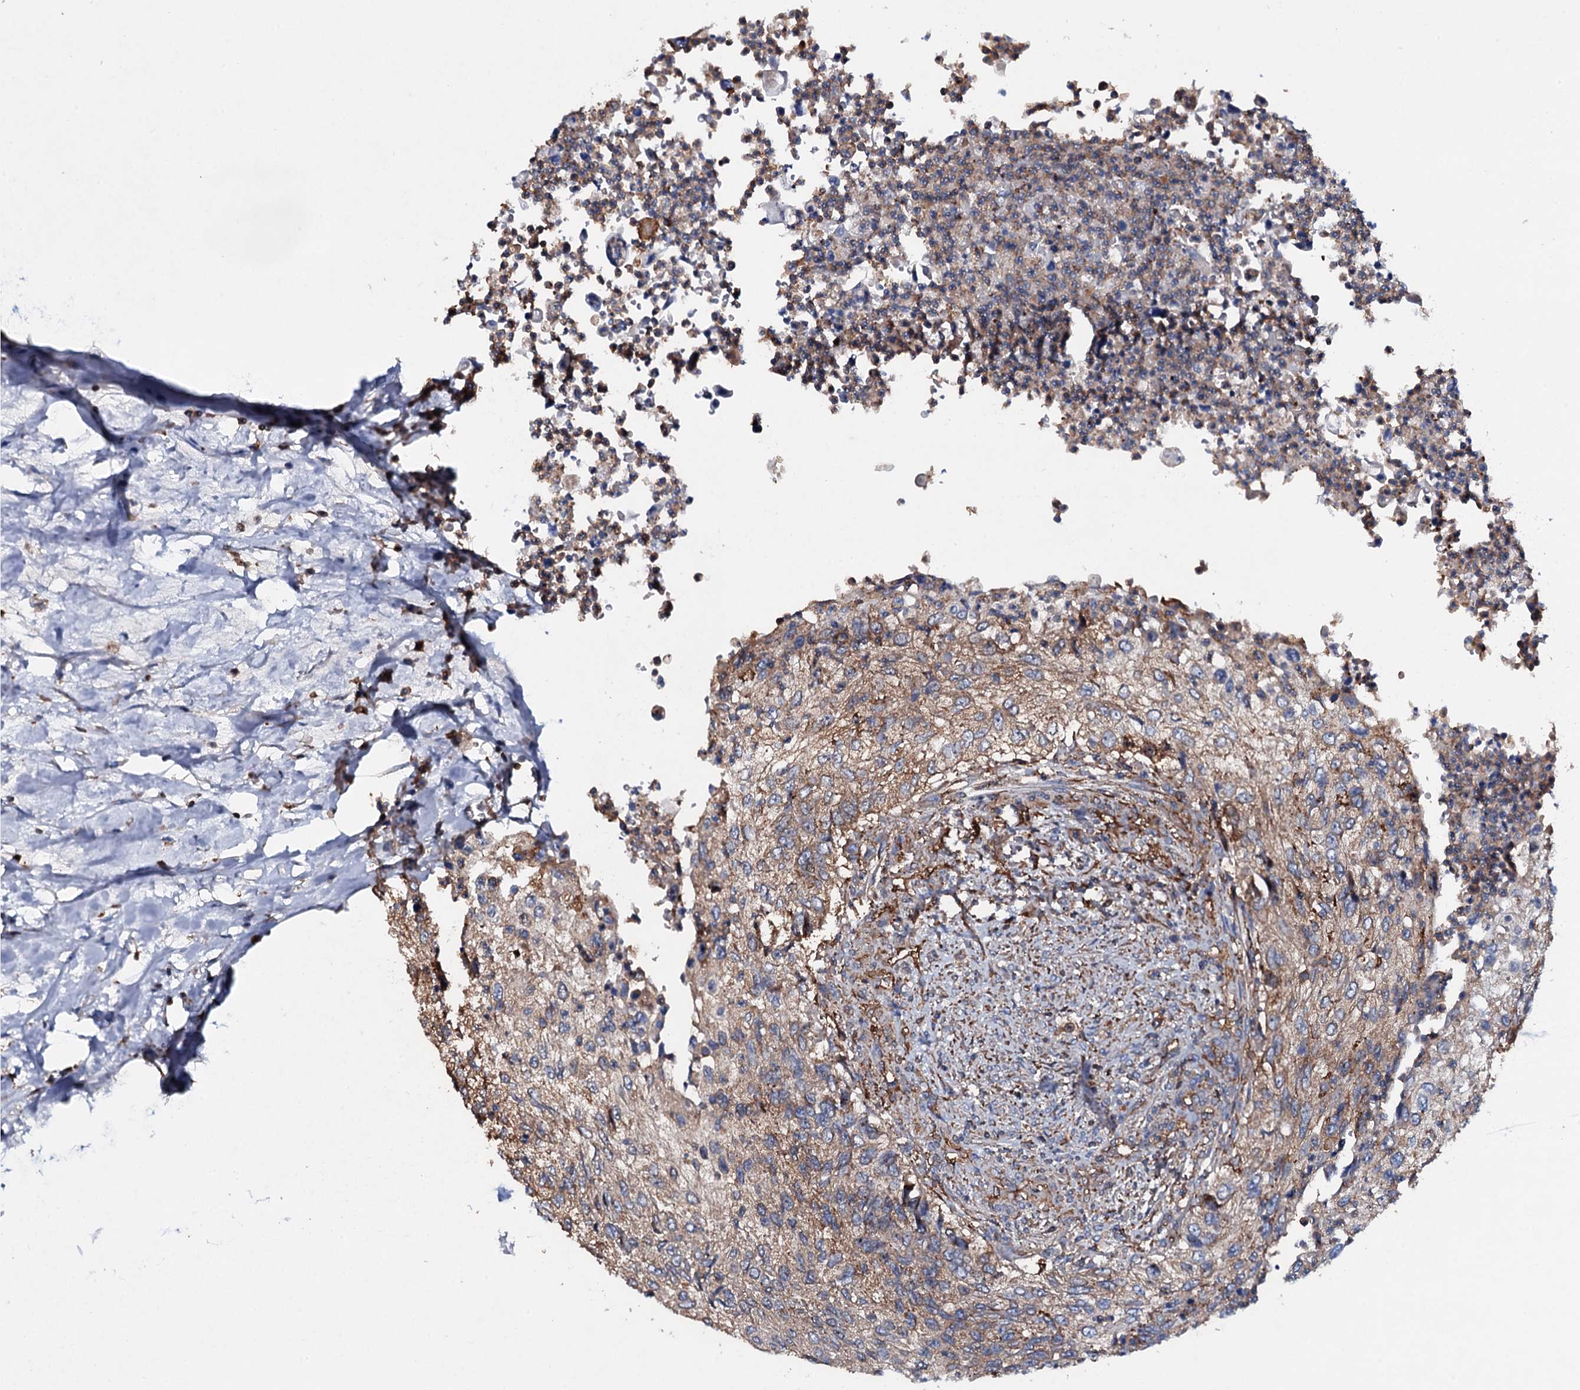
{"staining": {"intensity": "weak", "quantity": "25%-75%", "location": "cytoplasmic/membranous"}, "tissue": "urothelial cancer", "cell_type": "Tumor cells", "image_type": "cancer", "snomed": [{"axis": "morphology", "description": "Urothelial carcinoma, High grade"}, {"axis": "topography", "description": "Urinary bladder"}], "caption": "Protein expression analysis of human urothelial cancer reveals weak cytoplasmic/membranous positivity in approximately 25%-75% of tumor cells.", "gene": "MS4A4E", "patient": {"sex": "female", "age": 60}}